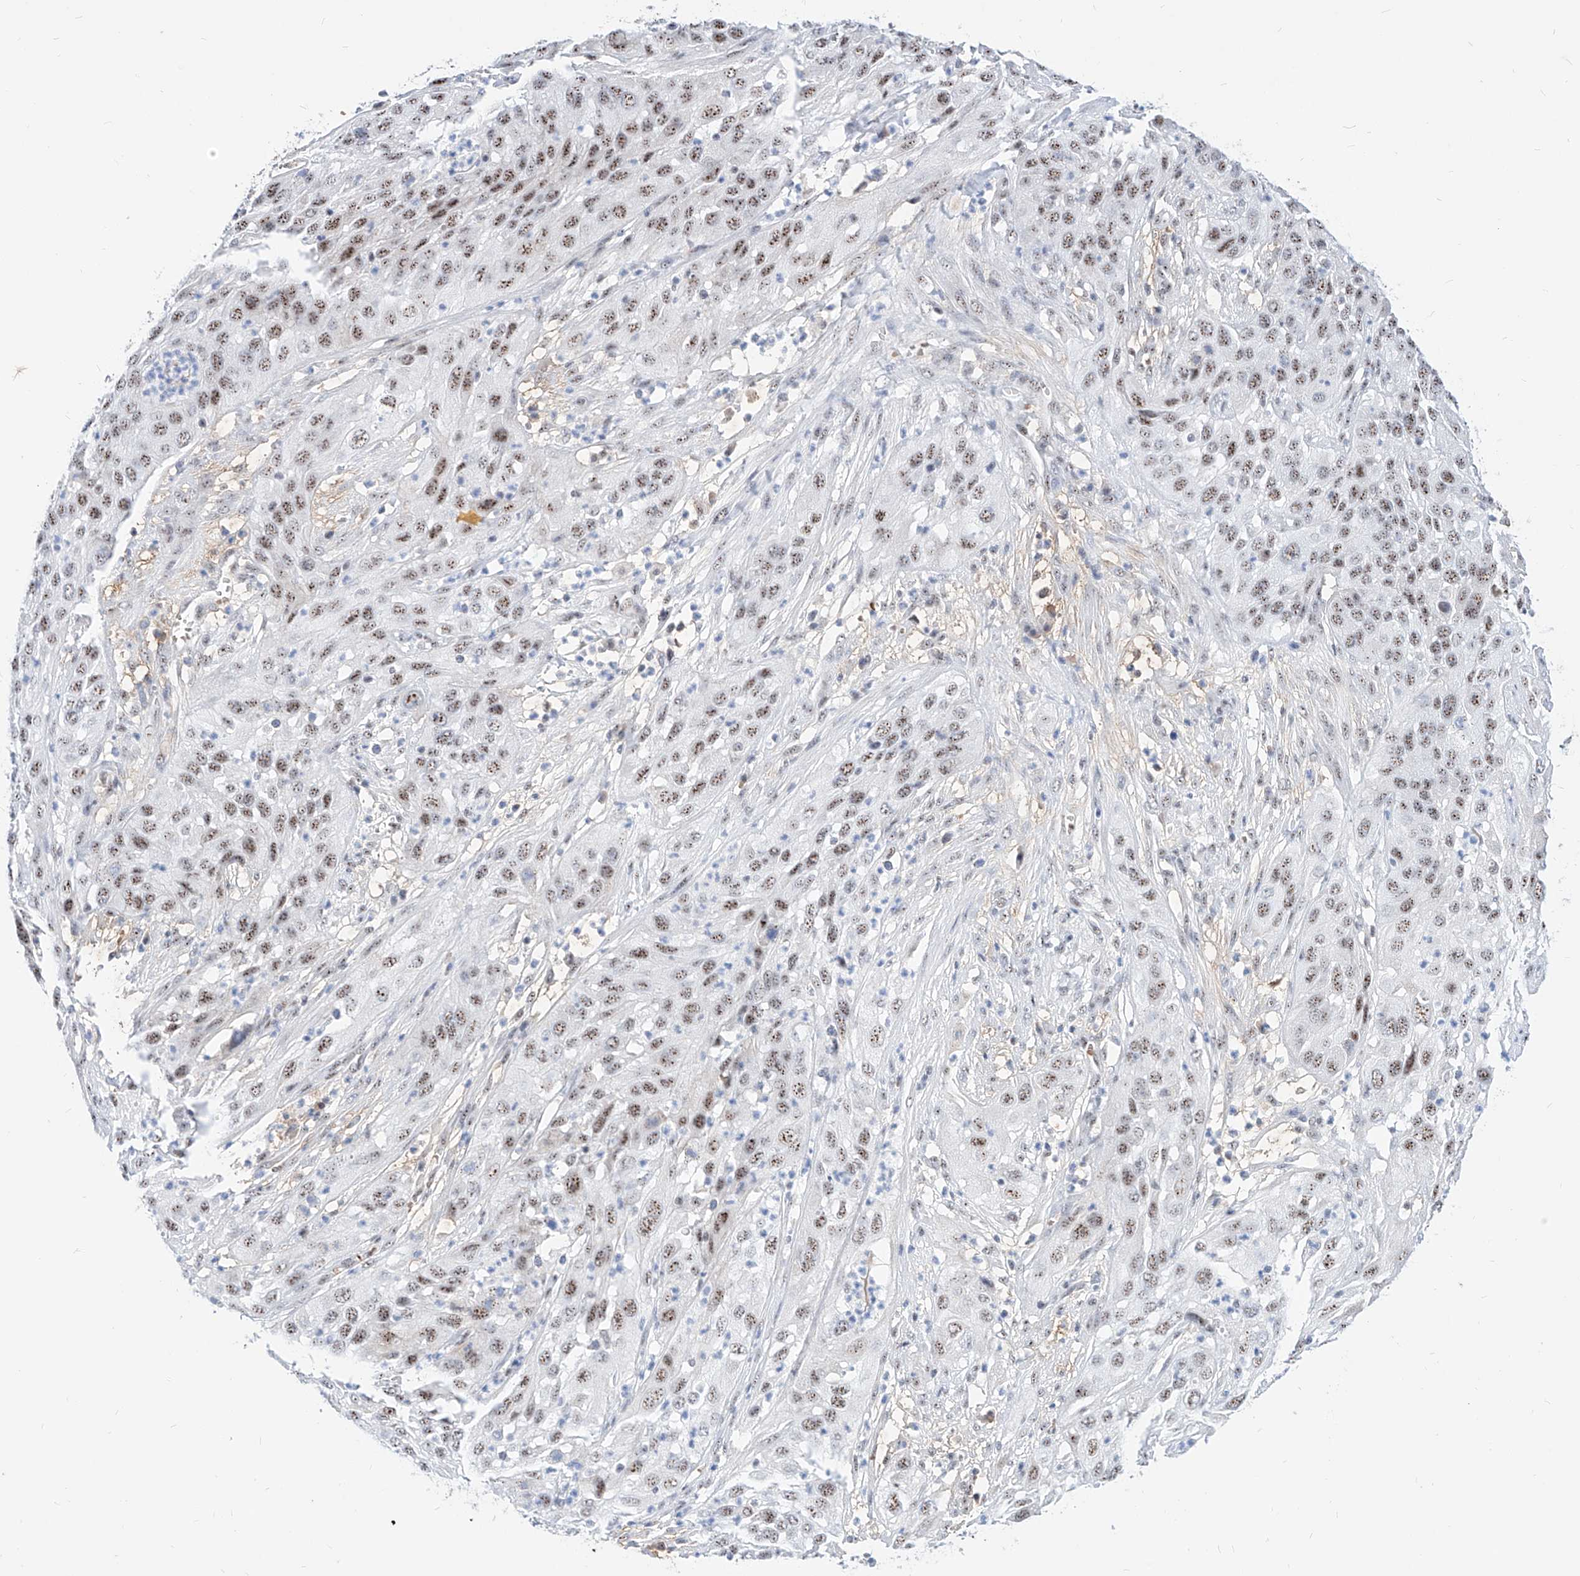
{"staining": {"intensity": "moderate", "quantity": ">75%", "location": "nuclear"}, "tissue": "cervical cancer", "cell_type": "Tumor cells", "image_type": "cancer", "snomed": [{"axis": "morphology", "description": "Squamous cell carcinoma, NOS"}, {"axis": "topography", "description": "Cervix"}], "caption": "Protein expression analysis of human squamous cell carcinoma (cervical) reveals moderate nuclear positivity in approximately >75% of tumor cells.", "gene": "ZFP42", "patient": {"sex": "female", "age": 32}}